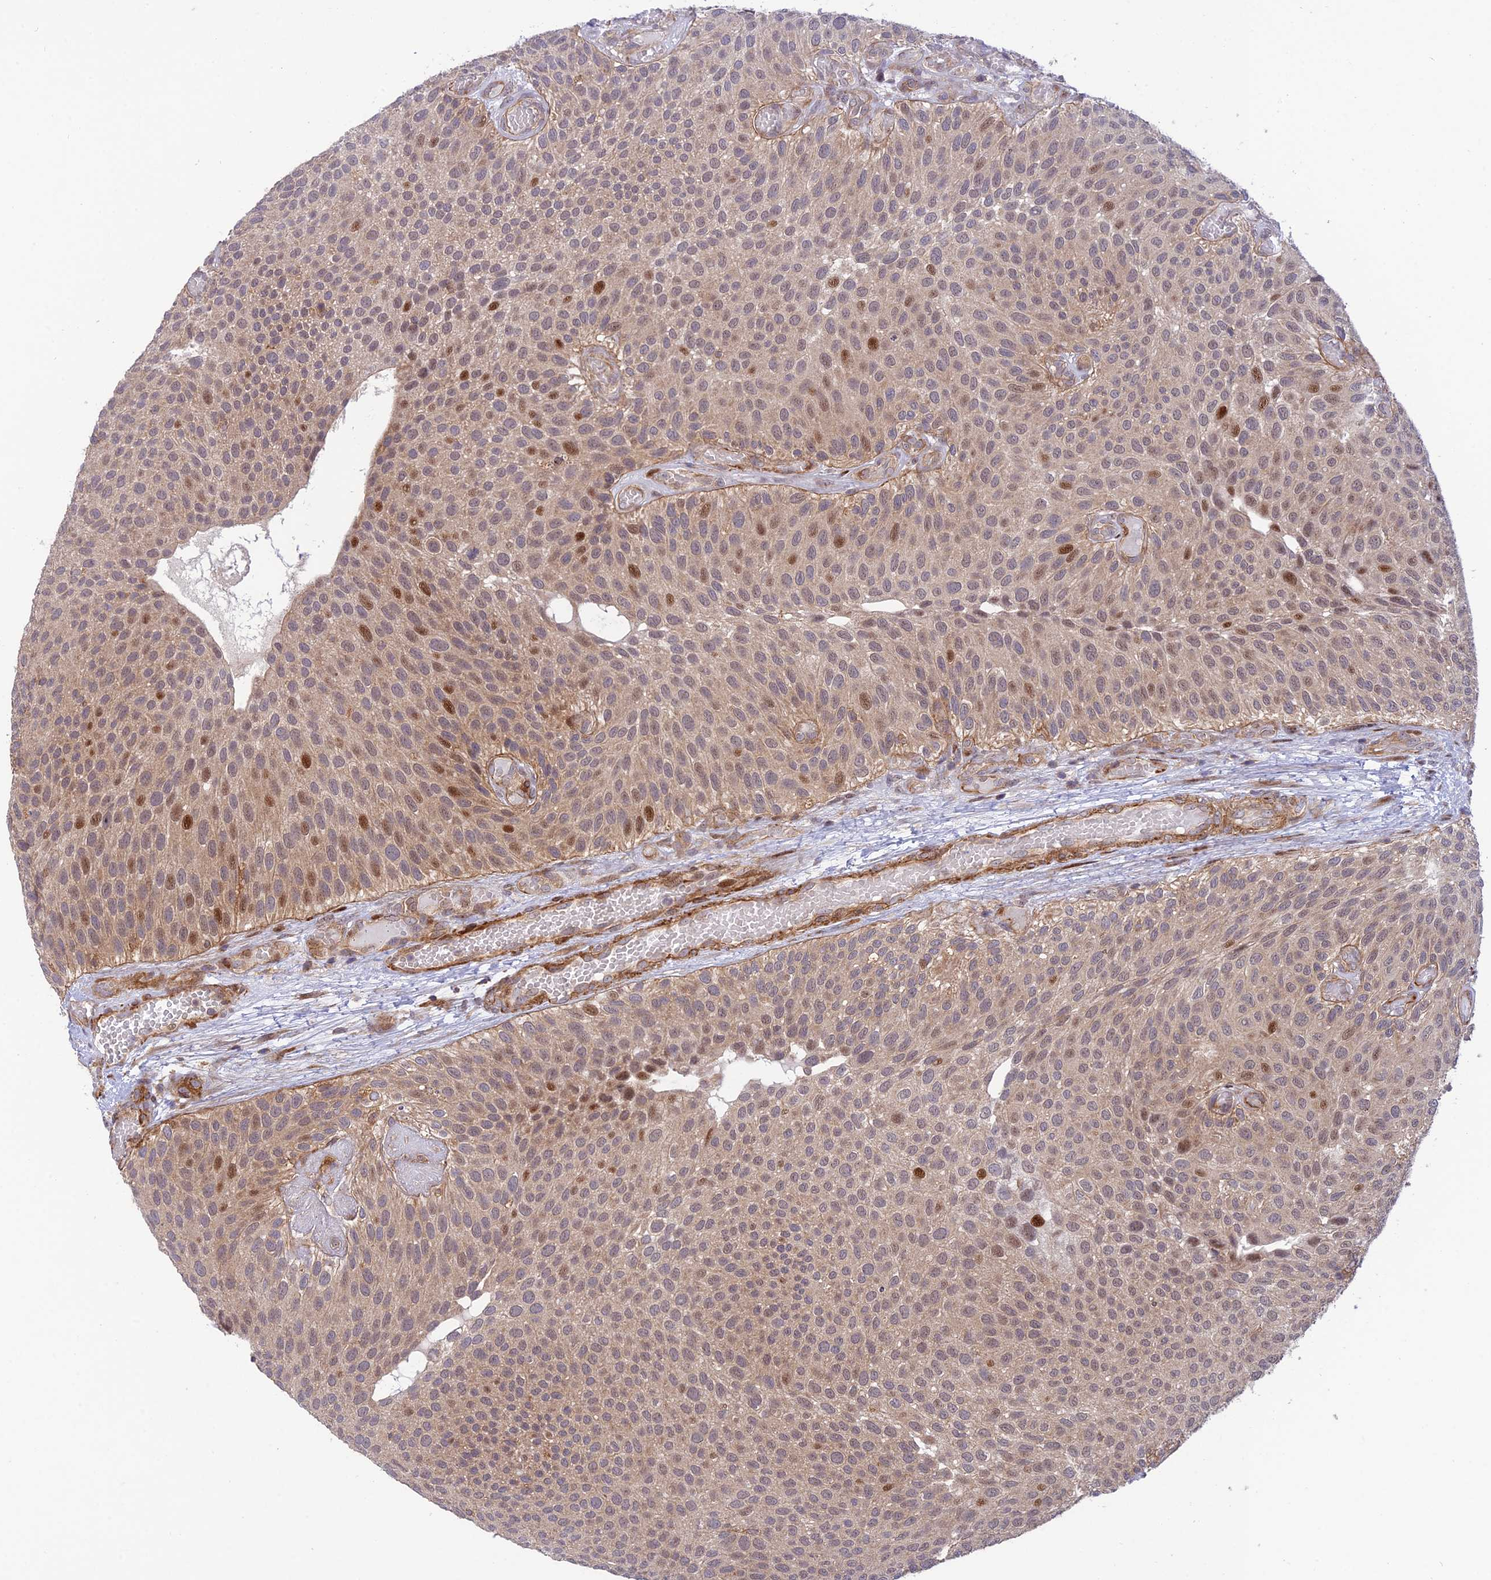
{"staining": {"intensity": "moderate", "quantity": "<25%", "location": "nuclear"}, "tissue": "urothelial cancer", "cell_type": "Tumor cells", "image_type": "cancer", "snomed": [{"axis": "morphology", "description": "Urothelial carcinoma, Low grade"}, {"axis": "topography", "description": "Urinary bladder"}], "caption": "A low amount of moderate nuclear staining is identified in about <25% of tumor cells in urothelial cancer tissue.", "gene": "ZNF584", "patient": {"sex": "male", "age": 89}}